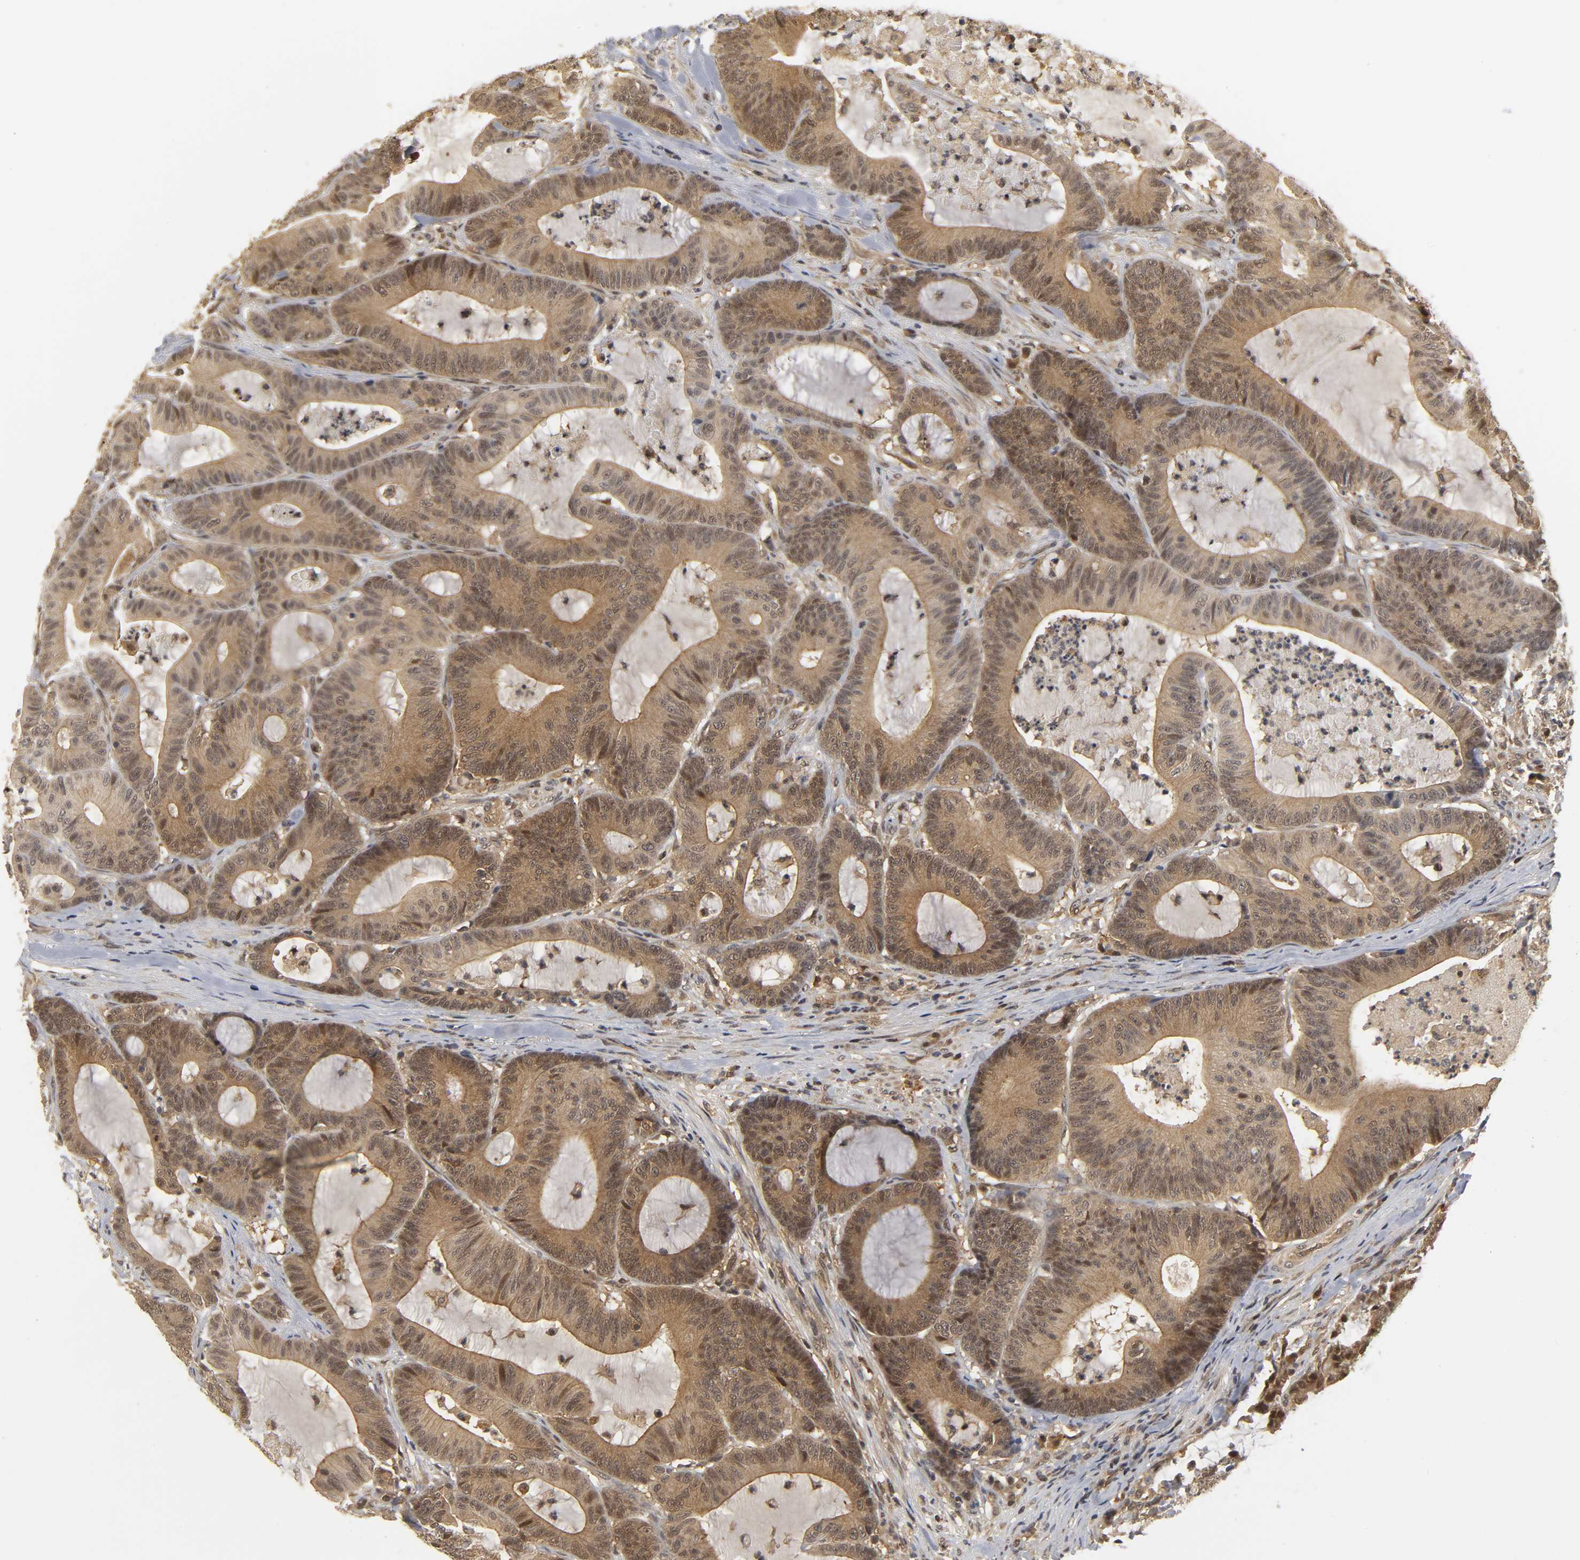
{"staining": {"intensity": "moderate", "quantity": ">75%", "location": "cytoplasmic/membranous,nuclear"}, "tissue": "colorectal cancer", "cell_type": "Tumor cells", "image_type": "cancer", "snomed": [{"axis": "morphology", "description": "Adenocarcinoma, NOS"}, {"axis": "topography", "description": "Colon"}], "caption": "Moderate cytoplasmic/membranous and nuclear staining for a protein is seen in approximately >75% of tumor cells of adenocarcinoma (colorectal) using immunohistochemistry.", "gene": "PARK7", "patient": {"sex": "female", "age": 84}}